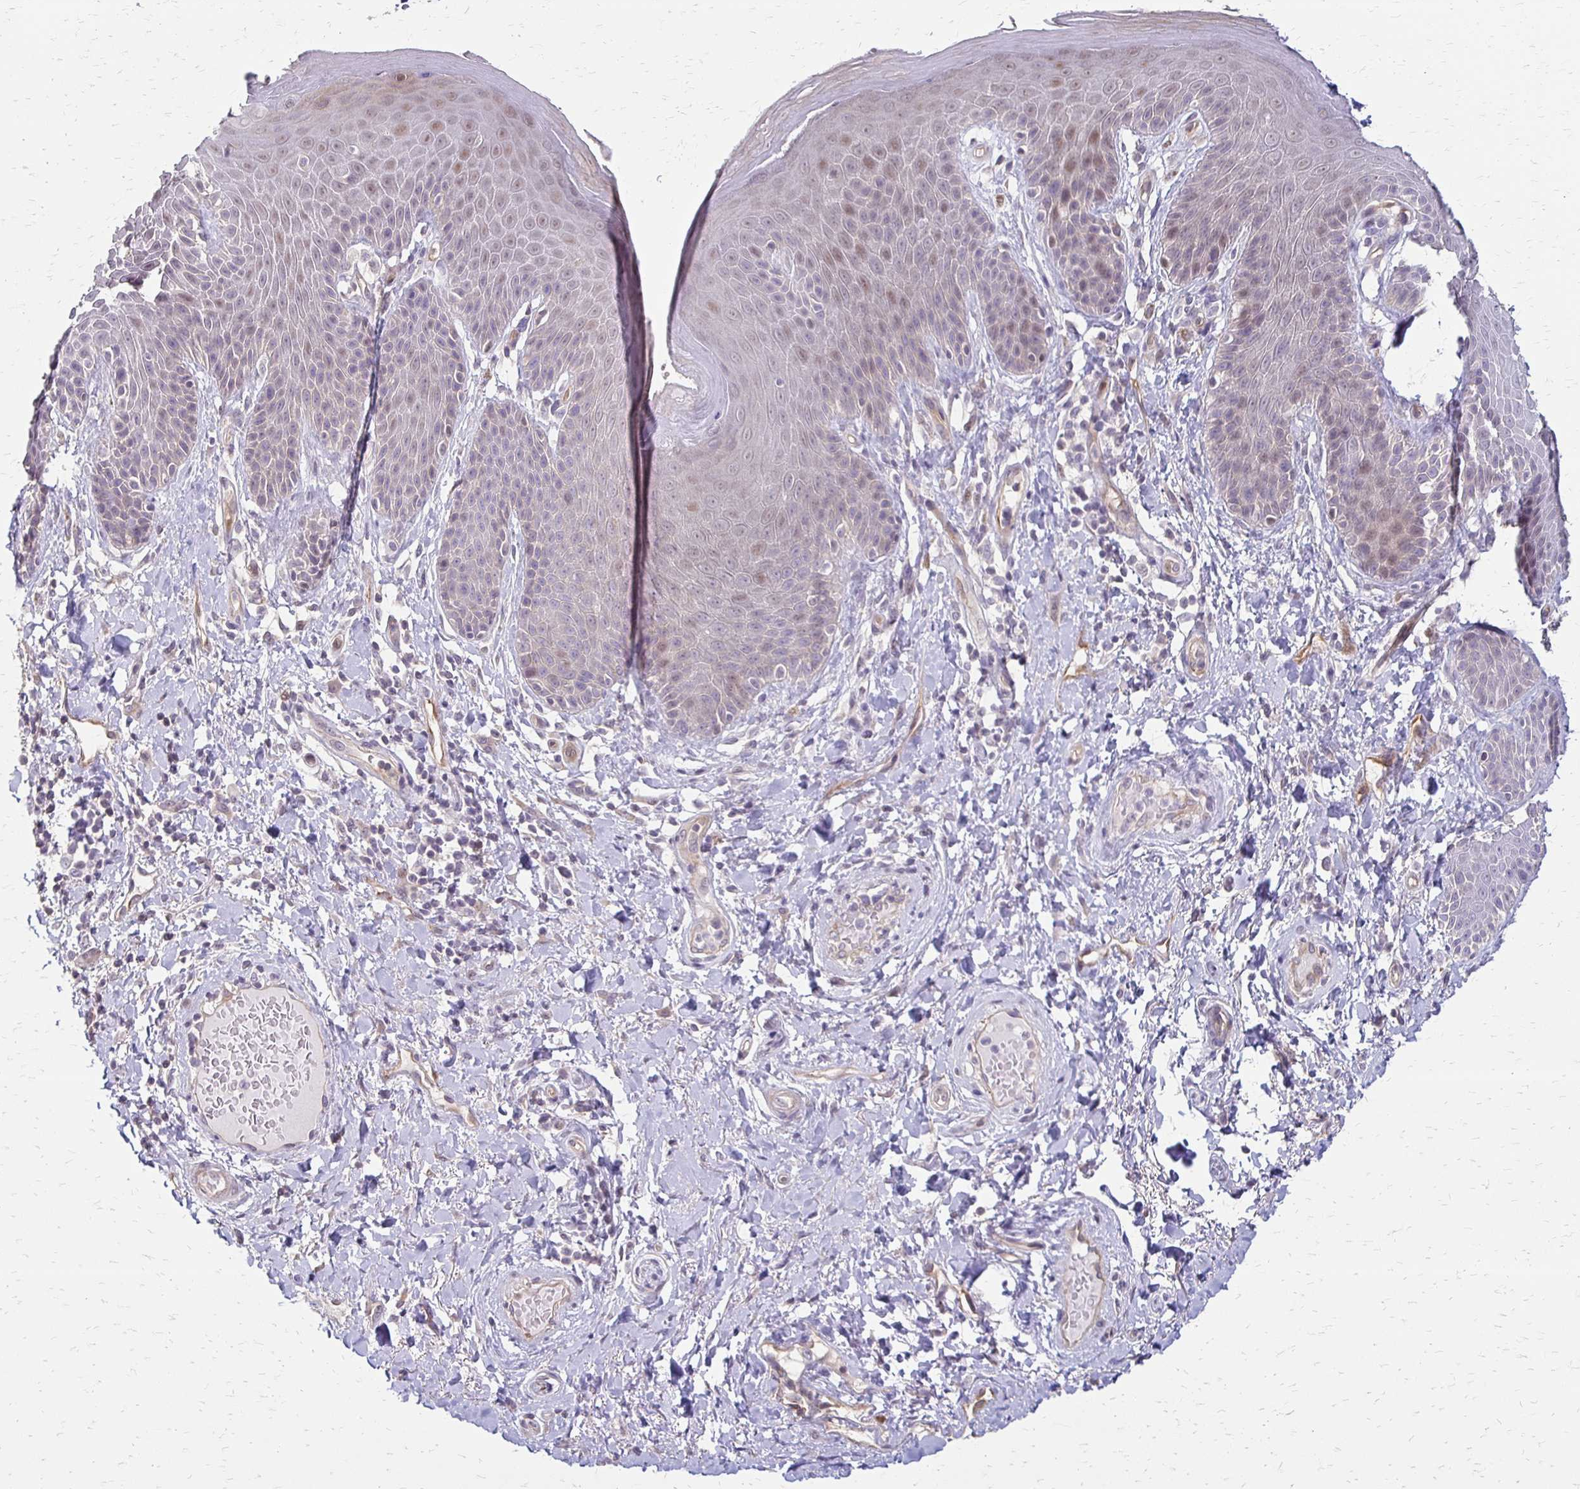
{"staining": {"intensity": "negative", "quantity": "none", "location": "none"}, "tissue": "skin", "cell_type": "Epidermal cells", "image_type": "normal", "snomed": [{"axis": "morphology", "description": "Normal tissue, NOS"}, {"axis": "topography", "description": "Anal"}, {"axis": "topography", "description": "Peripheral nerve tissue"}], "caption": "This image is of benign skin stained with immunohistochemistry (IHC) to label a protein in brown with the nuclei are counter-stained blue. There is no staining in epidermal cells.", "gene": "CFL2", "patient": {"sex": "male", "age": 51}}